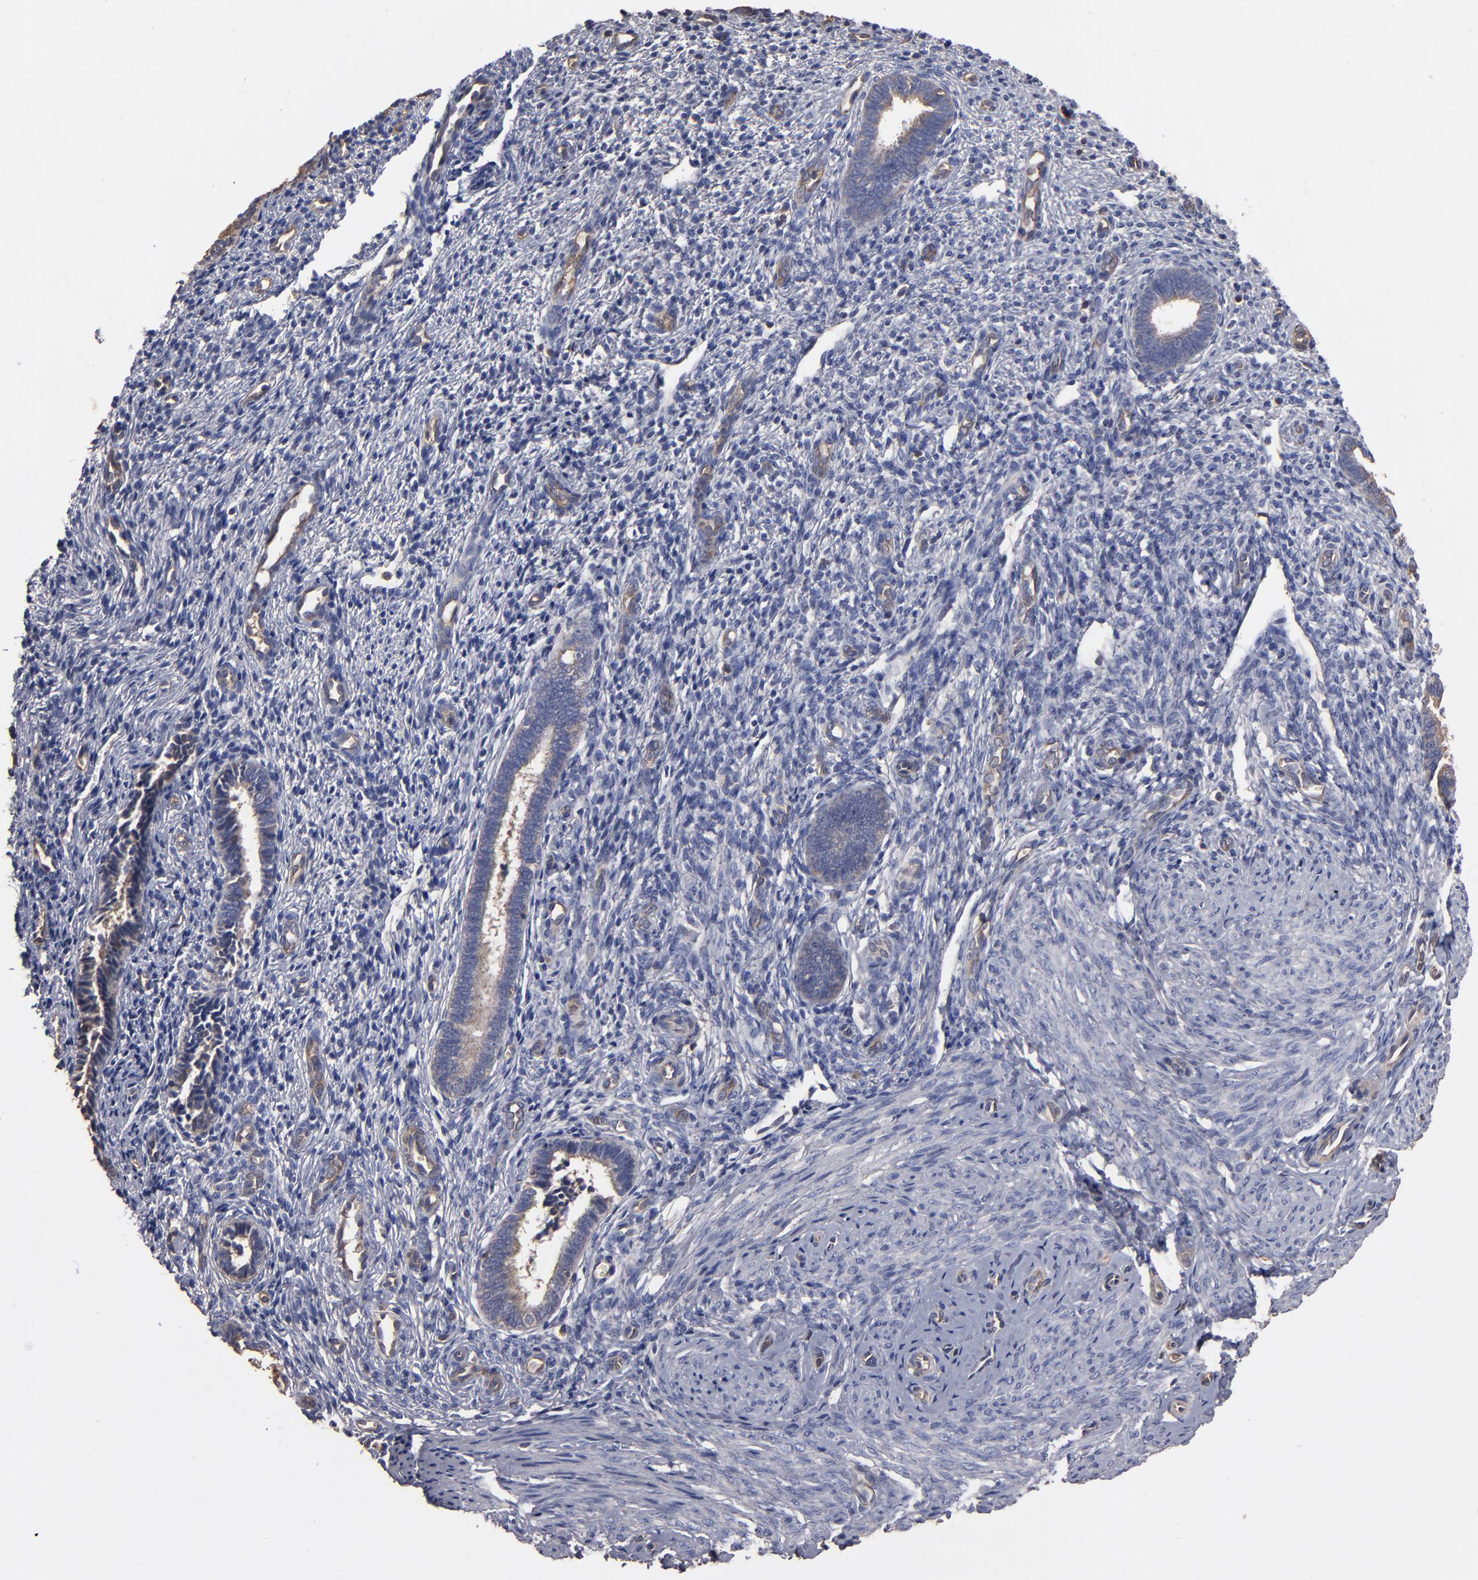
{"staining": {"intensity": "weak", "quantity": "<25%", "location": "cytoplasmic/membranous"}, "tissue": "endometrium", "cell_type": "Cells in endometrial stroma", "image_type": "normal", "snomed": [{"axis": "morphology", "description": "Normal tissue, NOS"}, {"axis": "topography", "description": "Endometrium"}], "caption": "Immunohistochemistry photomicrograph of benign endometrium stained for a protein (brown), which exhibits no expression in cells in endometrial stroma.", "gene": "ESYT2", "patient": {"sex": "female", "age": 27}}